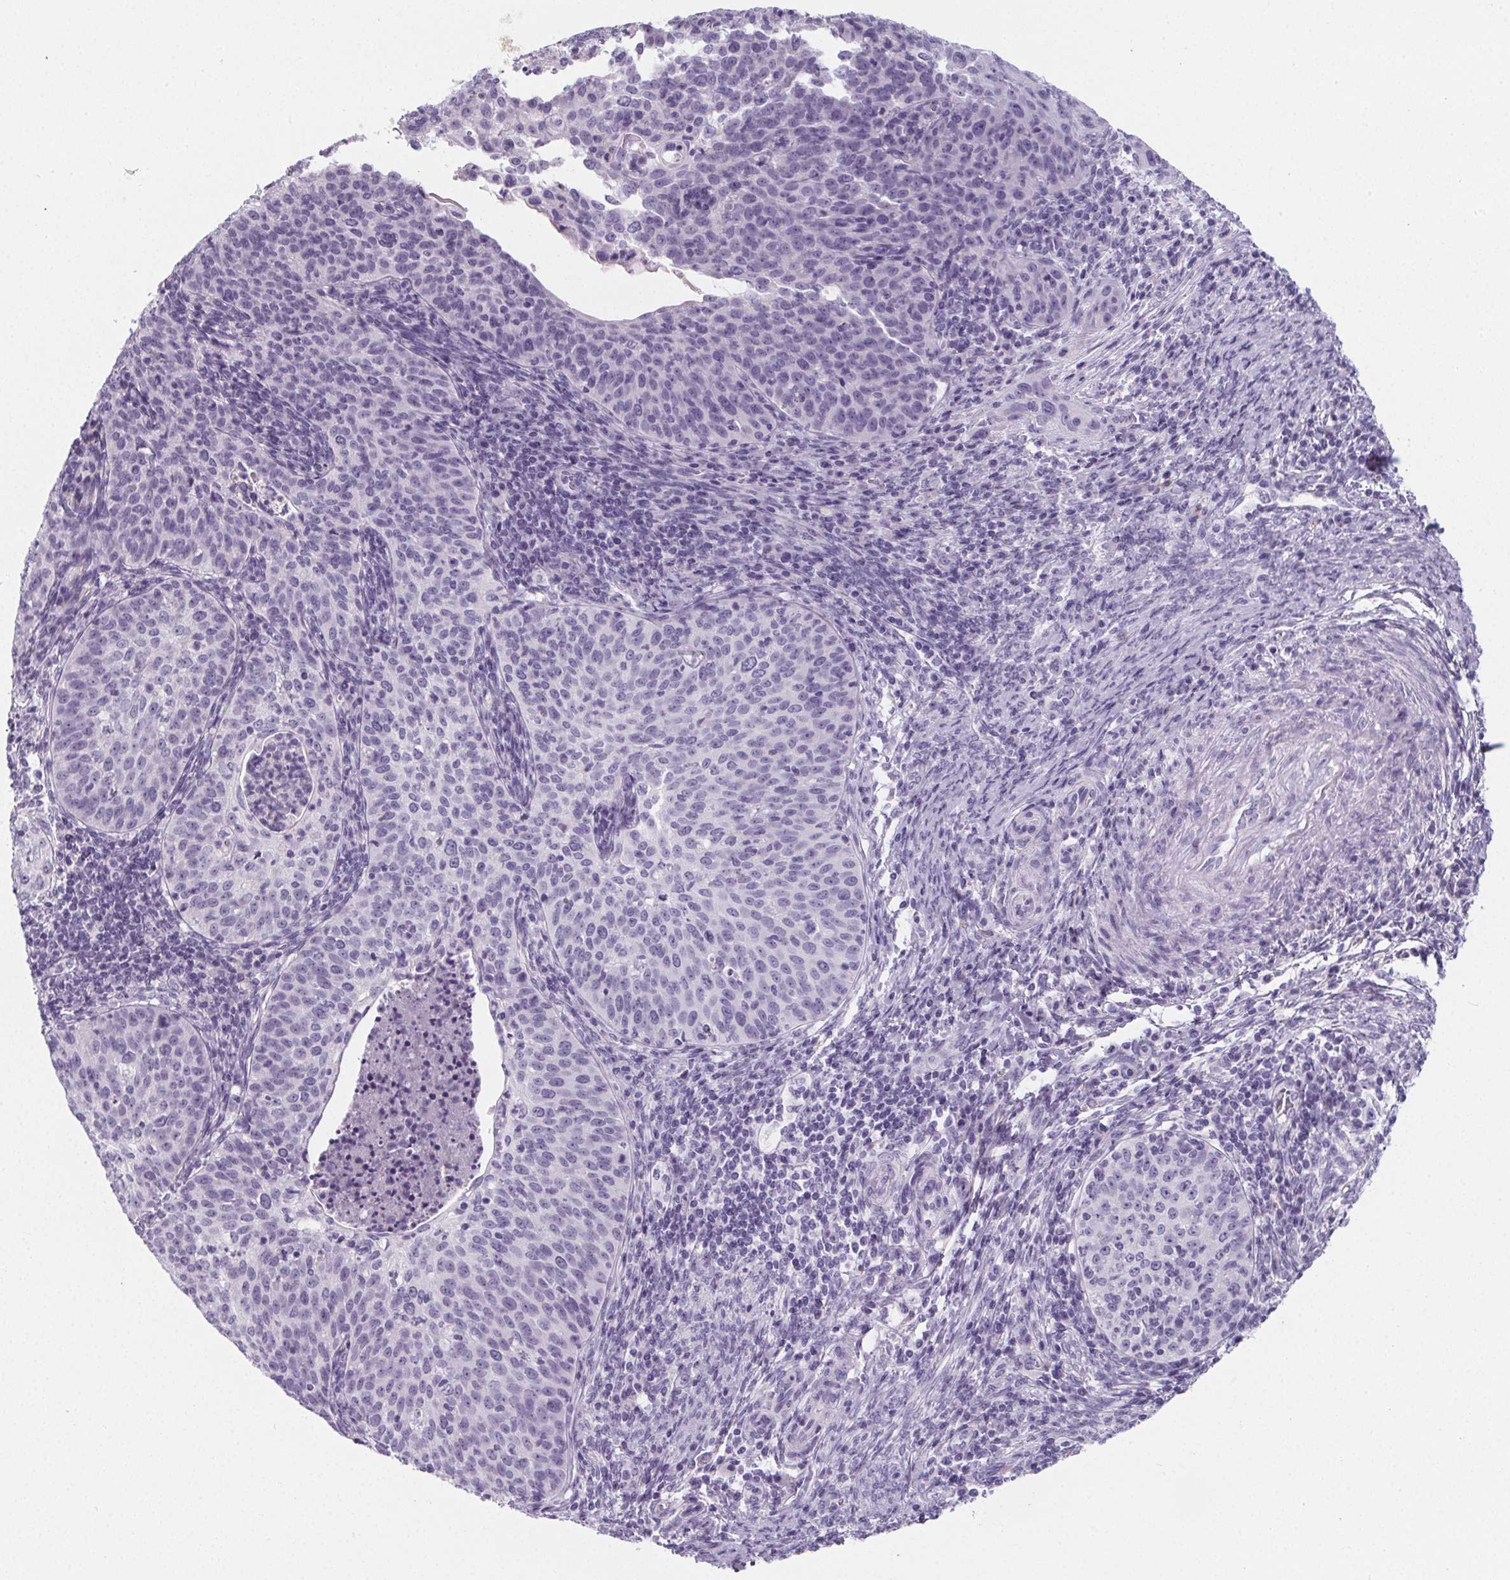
{"staining": {"intensity": "negative", "quantity": "none", "location": "none"}, "tissue": "cervical cancer", "cell_type": "Tumor cells", "image_type": "cancer", "snomed": [{"axis": "morphology", "description": "Squamous cell carcinoma, NOS"}, {"axis": "topography", "description": "Cervix"}], "caption": "Immunohistochemical staining of human squamous cell carcinoma (cervical) reveals no significant staining in tumor cells.", "gene": "ADRB1", "patient": {"sex": "female", "age": 30}}